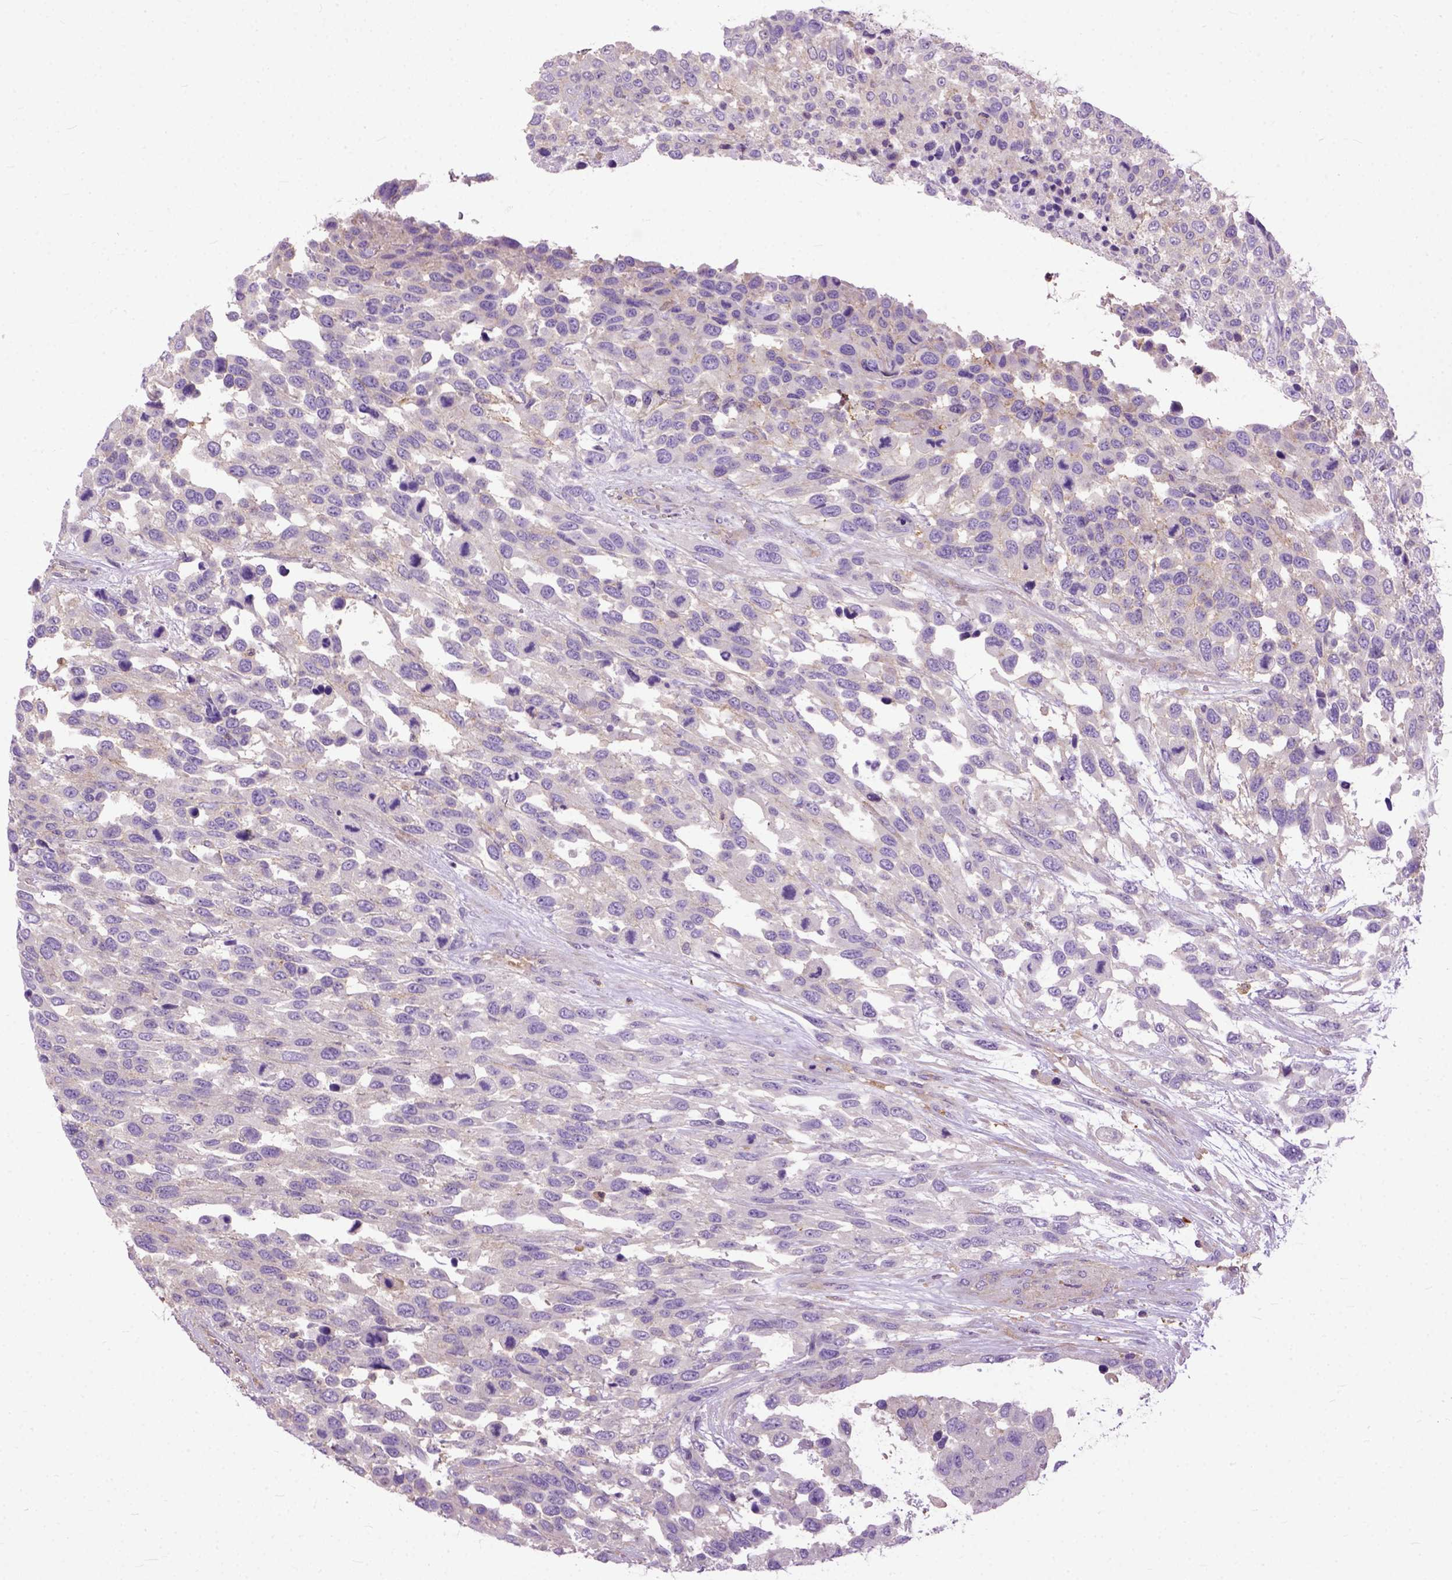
{"staining": {"intensity": "weak", "quantity": "<25%", "location": "cytoplasmic/membranous"}, "tissue": "urothelial cancer", "cell_type": "Tumor cells", "image_type": "cancer", "snomed": [{"axis": "morphology", "description": "Urothelial carcinoma, High grade"}, {"axis": "topography", "description": "Urinary bladder"}], "caption": "DAB (3,3'-diaminobenzidine) immunohistochemical staining of high-grade urothelial carcinoma shows no significant positivity in tumor cells.", "gene": "NAMPT", "patient": {"sex": "female", "age": 70}}